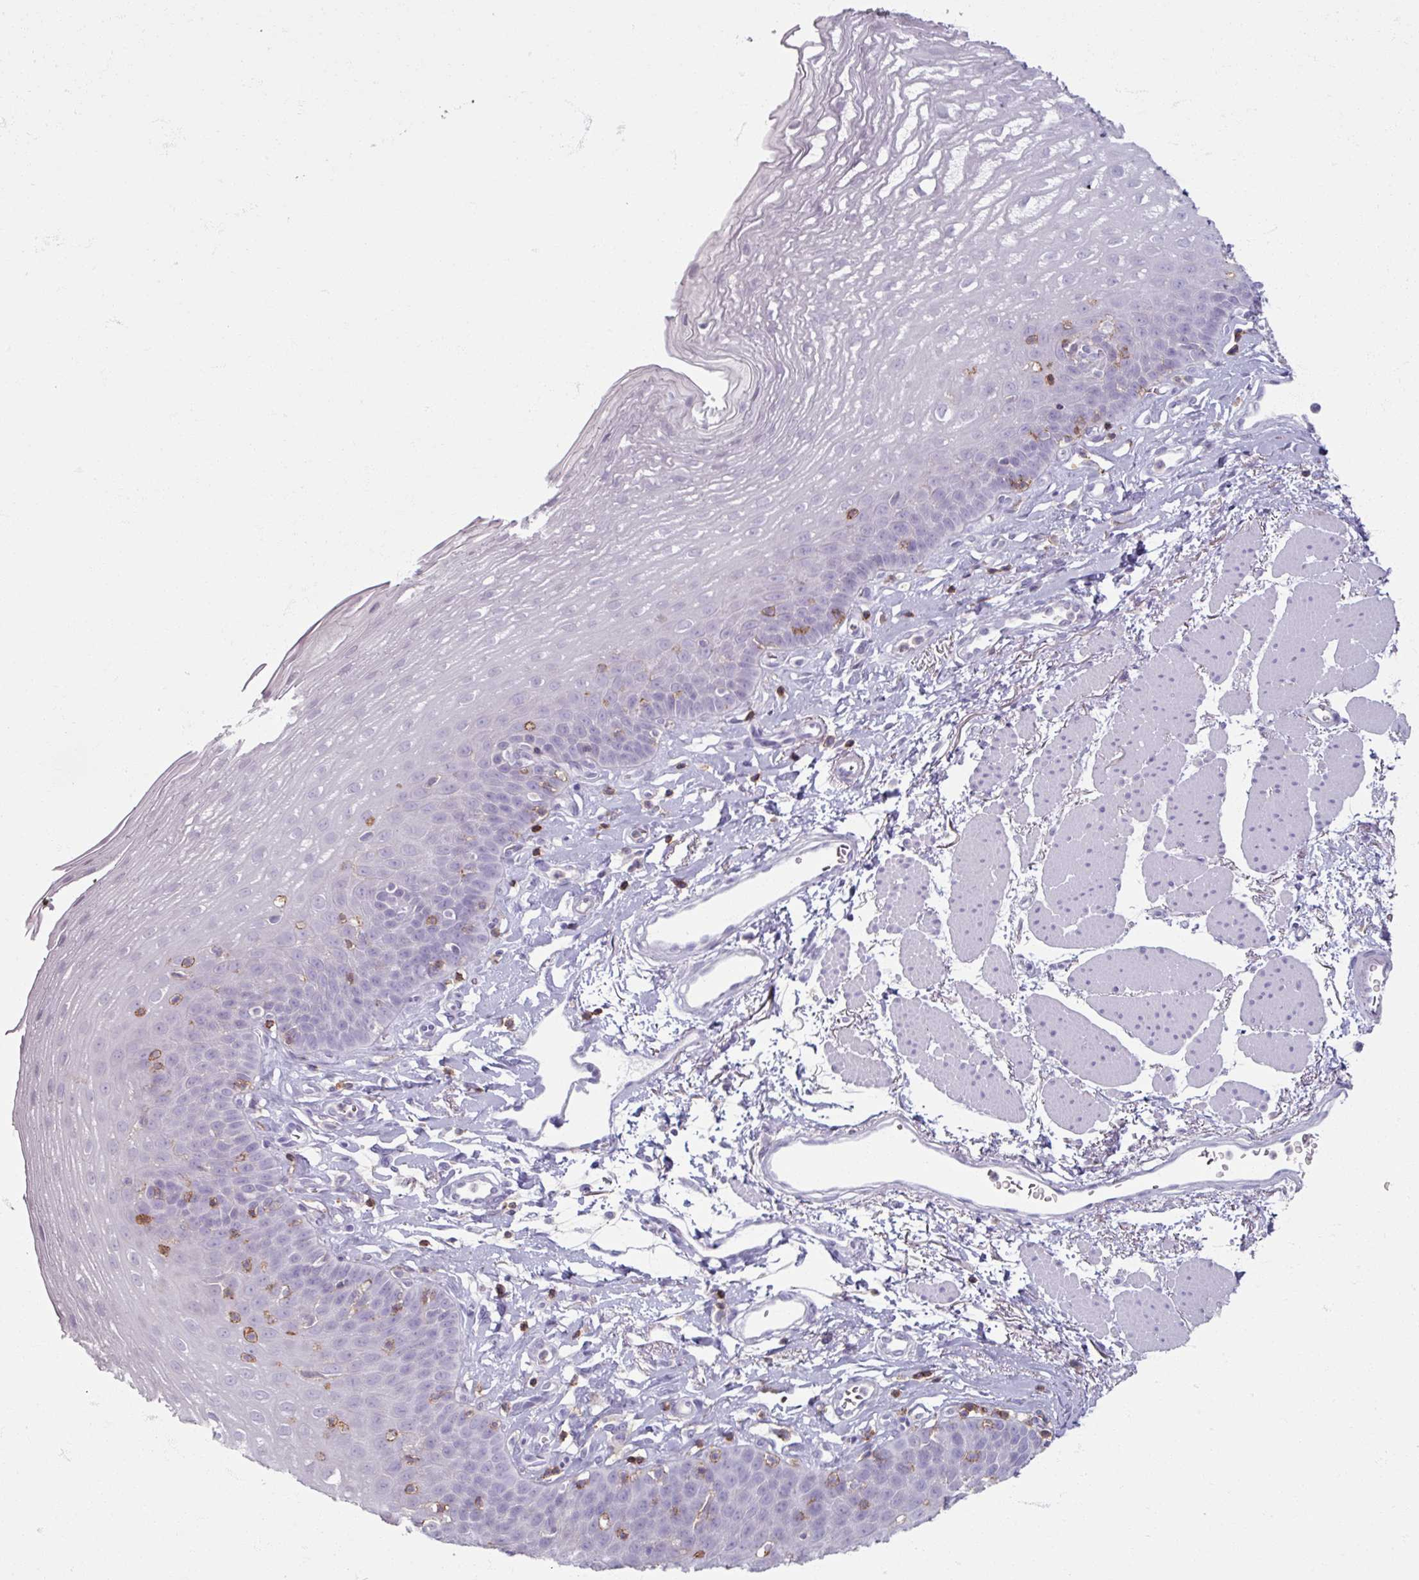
{"staining": {"intensity": "negative", "quantity": "none", "location": "none"}, "tissue": "esophagus", "cell_type": "Squamous epithelial cells", "image_type": "normal", "snomed": [{"axis": "morphology", "description": "Normal tissue, NOS"}, {"axis": "topography", "description": "Esophagus"}], "caption": "Esophagus stained for a protein using IHC reveals no expression squamous epithelial cells.", "gene": "PTPRC", "patient": {"sex": "female", "age": 81}}